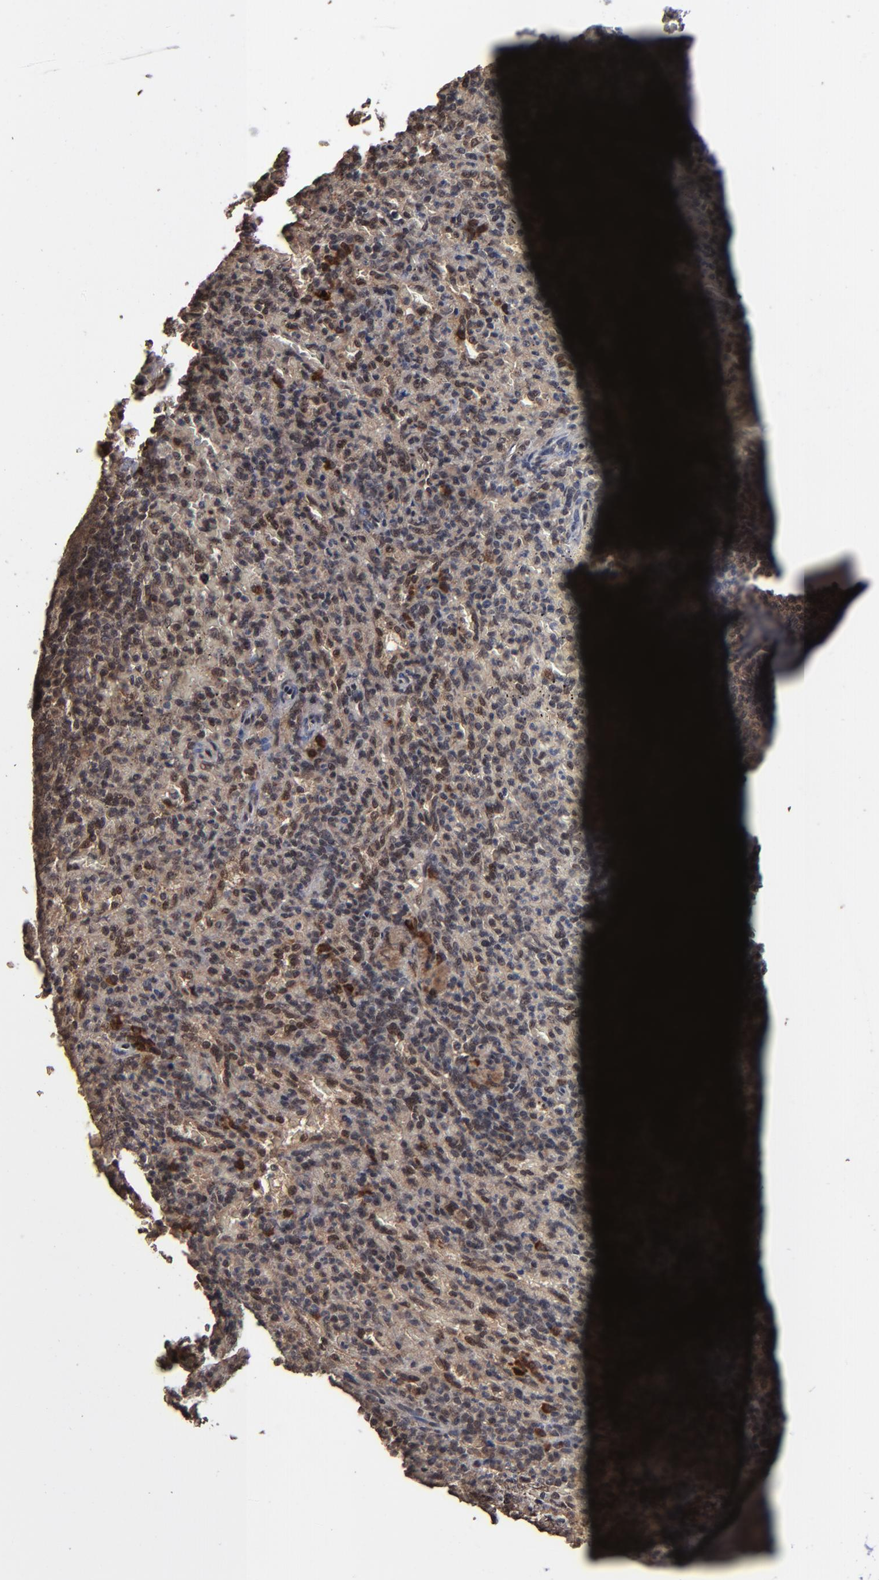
{"staining": {"intensity": "moderate", "quantity": ">75%", "location": "nuclear"}, "tissue": "spleen", "cell_type": "Cells in red pulp", "image_type": "normal", "snomed": [{"axis": "morphology", "description": "Normal tissue, NOS"}, {"axis": "topography", "description": "Spleen"}], "caption": "Immunohistochemical staining of unremarkable spleen reveals moderate nuclear protein staining in about >75% of cells in red pulp. The staining was performed using DAB to visualize the protein expression in brown, while the nuclei were stained in blue with hematoxylin (Magnification: 20x).", "gene": "NXF2B", "patient": {"sex": "female", "age": 43}}